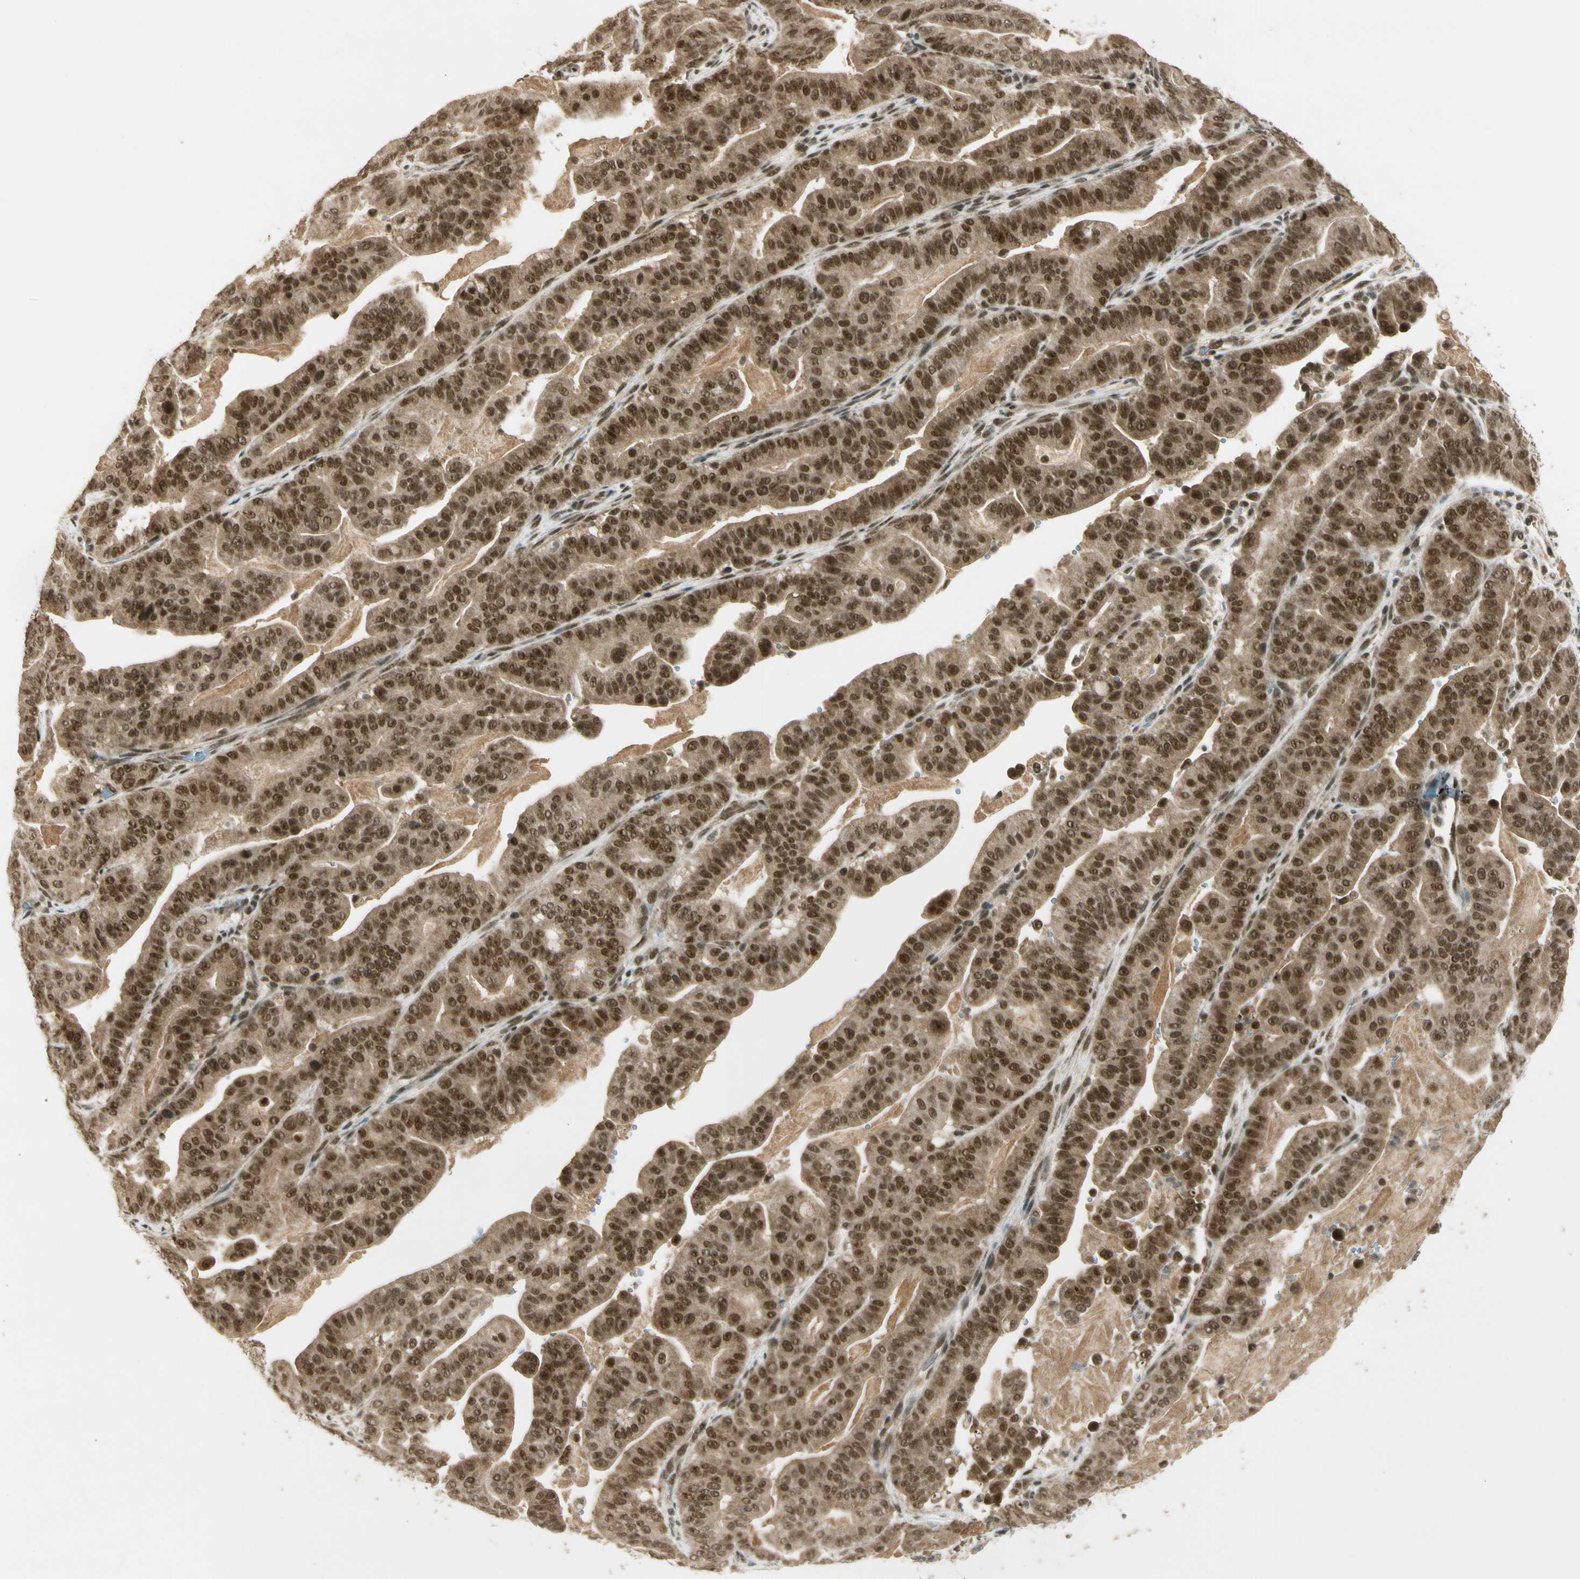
{"staining": {"intensity": "moderate", "quantity": ">75%", "location": "cytoplasmic/membranous,nuclear"}, "tissue": "pancreatic cancer", "cell_type": "Tumor cells", "image_type": "cancer", "snomed": [{"axis": "morphology", "description": "Adenocarcinoma, NOS"}, {"axis": "topography", "description": "Pancreas"}], "caption": "An image showing moderate cytoplasmic/membranous and nuclear positivity in about >75% of tumor cells in pancreatic cancer, as visualized by brown immunohistochemical staining.", "gene": "ZNF135", "patient": {"sex": "male", "age": 63}}